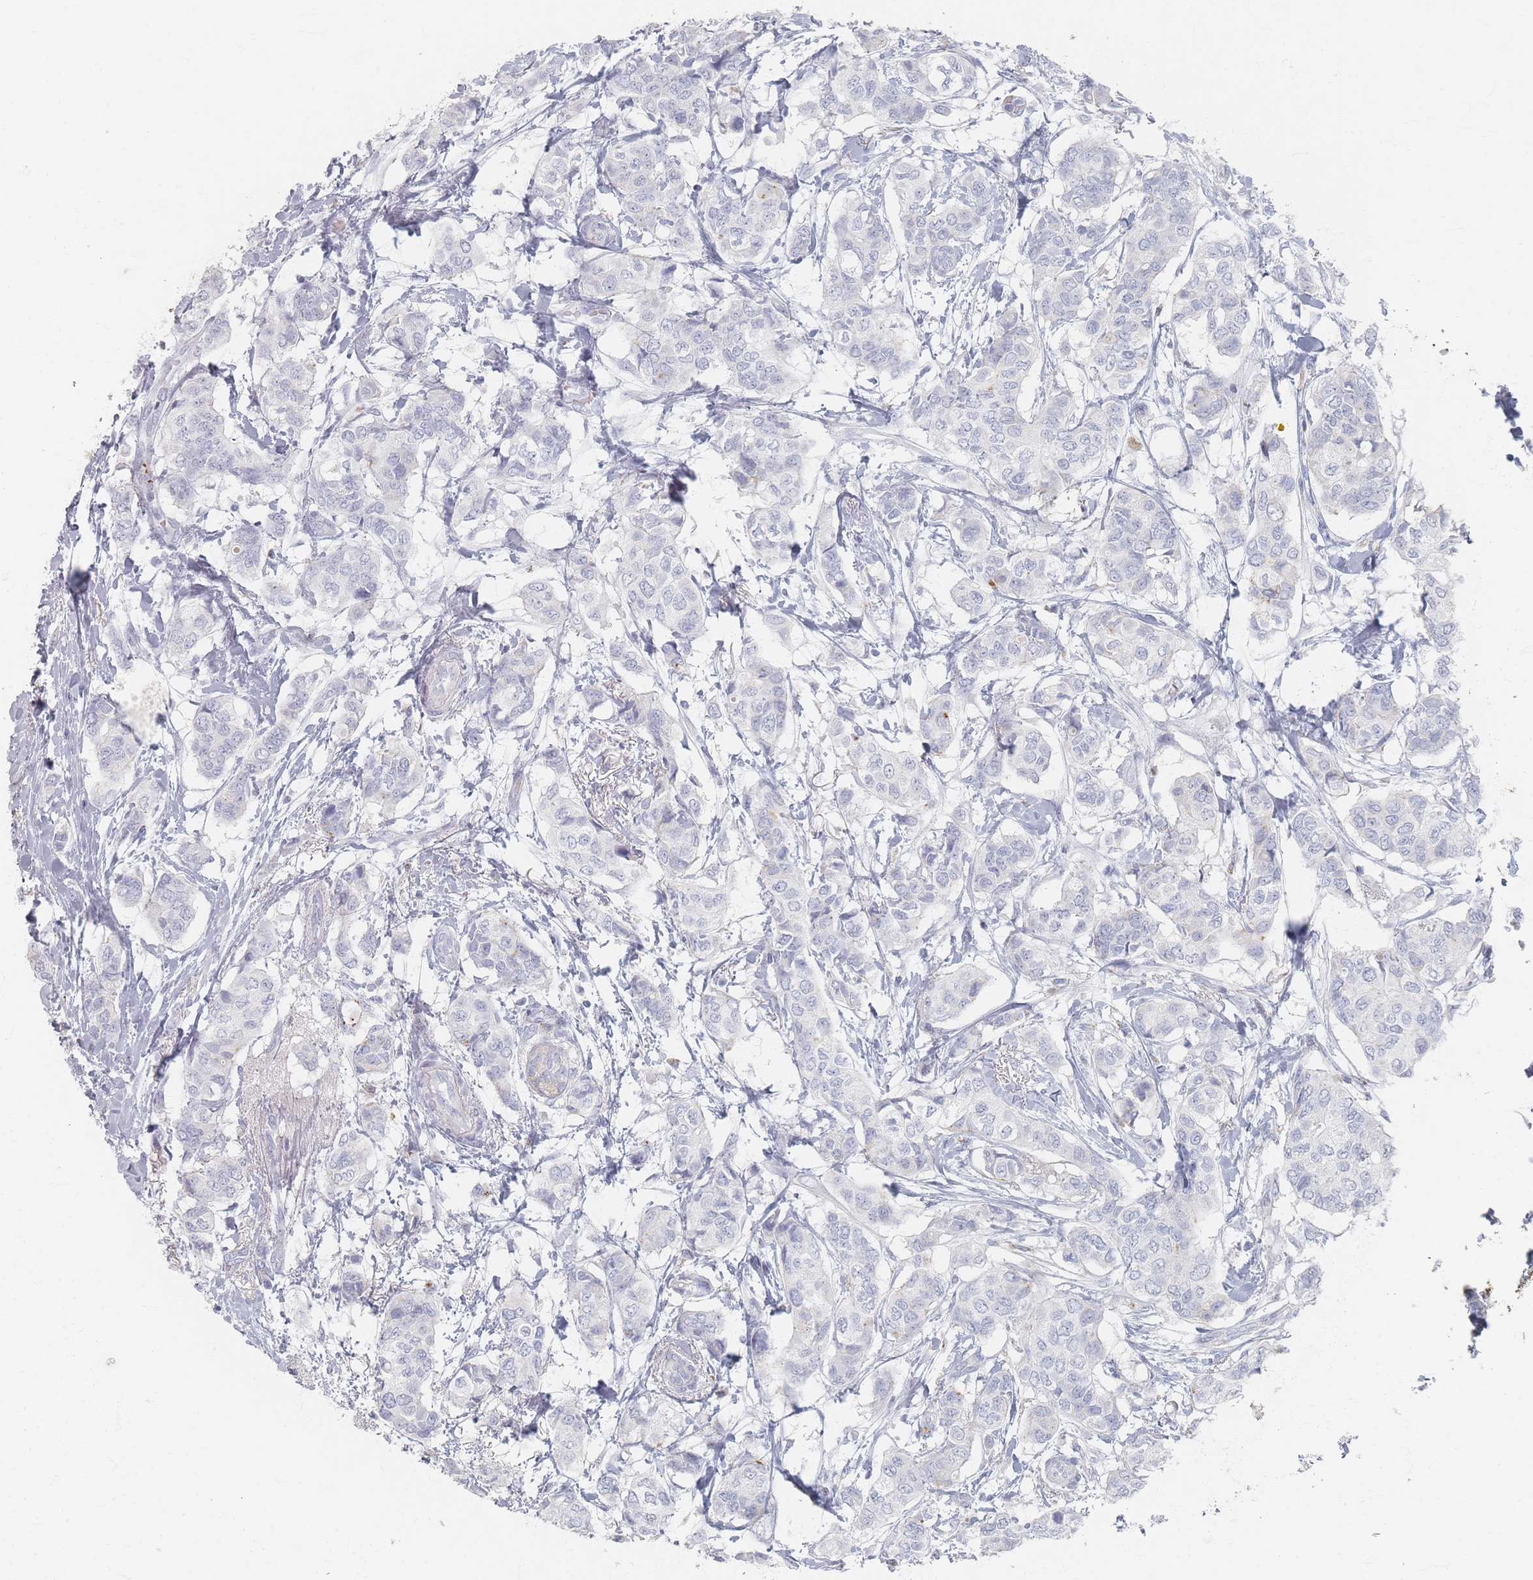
{"staining": {"intensity": "negative", "quantity": "none", "location": "none"}, "tissue": "breast cancer", "cell_type": "Tumor cells", "image_type": "cancer", "snomed": [{"axis": "morphology", "description": "Lobular carcinoma"}, {"axis": "topography", "description": "Breast"}], "caption": "A photomicrograph of human breast lobular carcinoma is negative for staining in tumor cells.", "gene": "SLC2A11", "patient": {"sex": "female", "age": 51}}